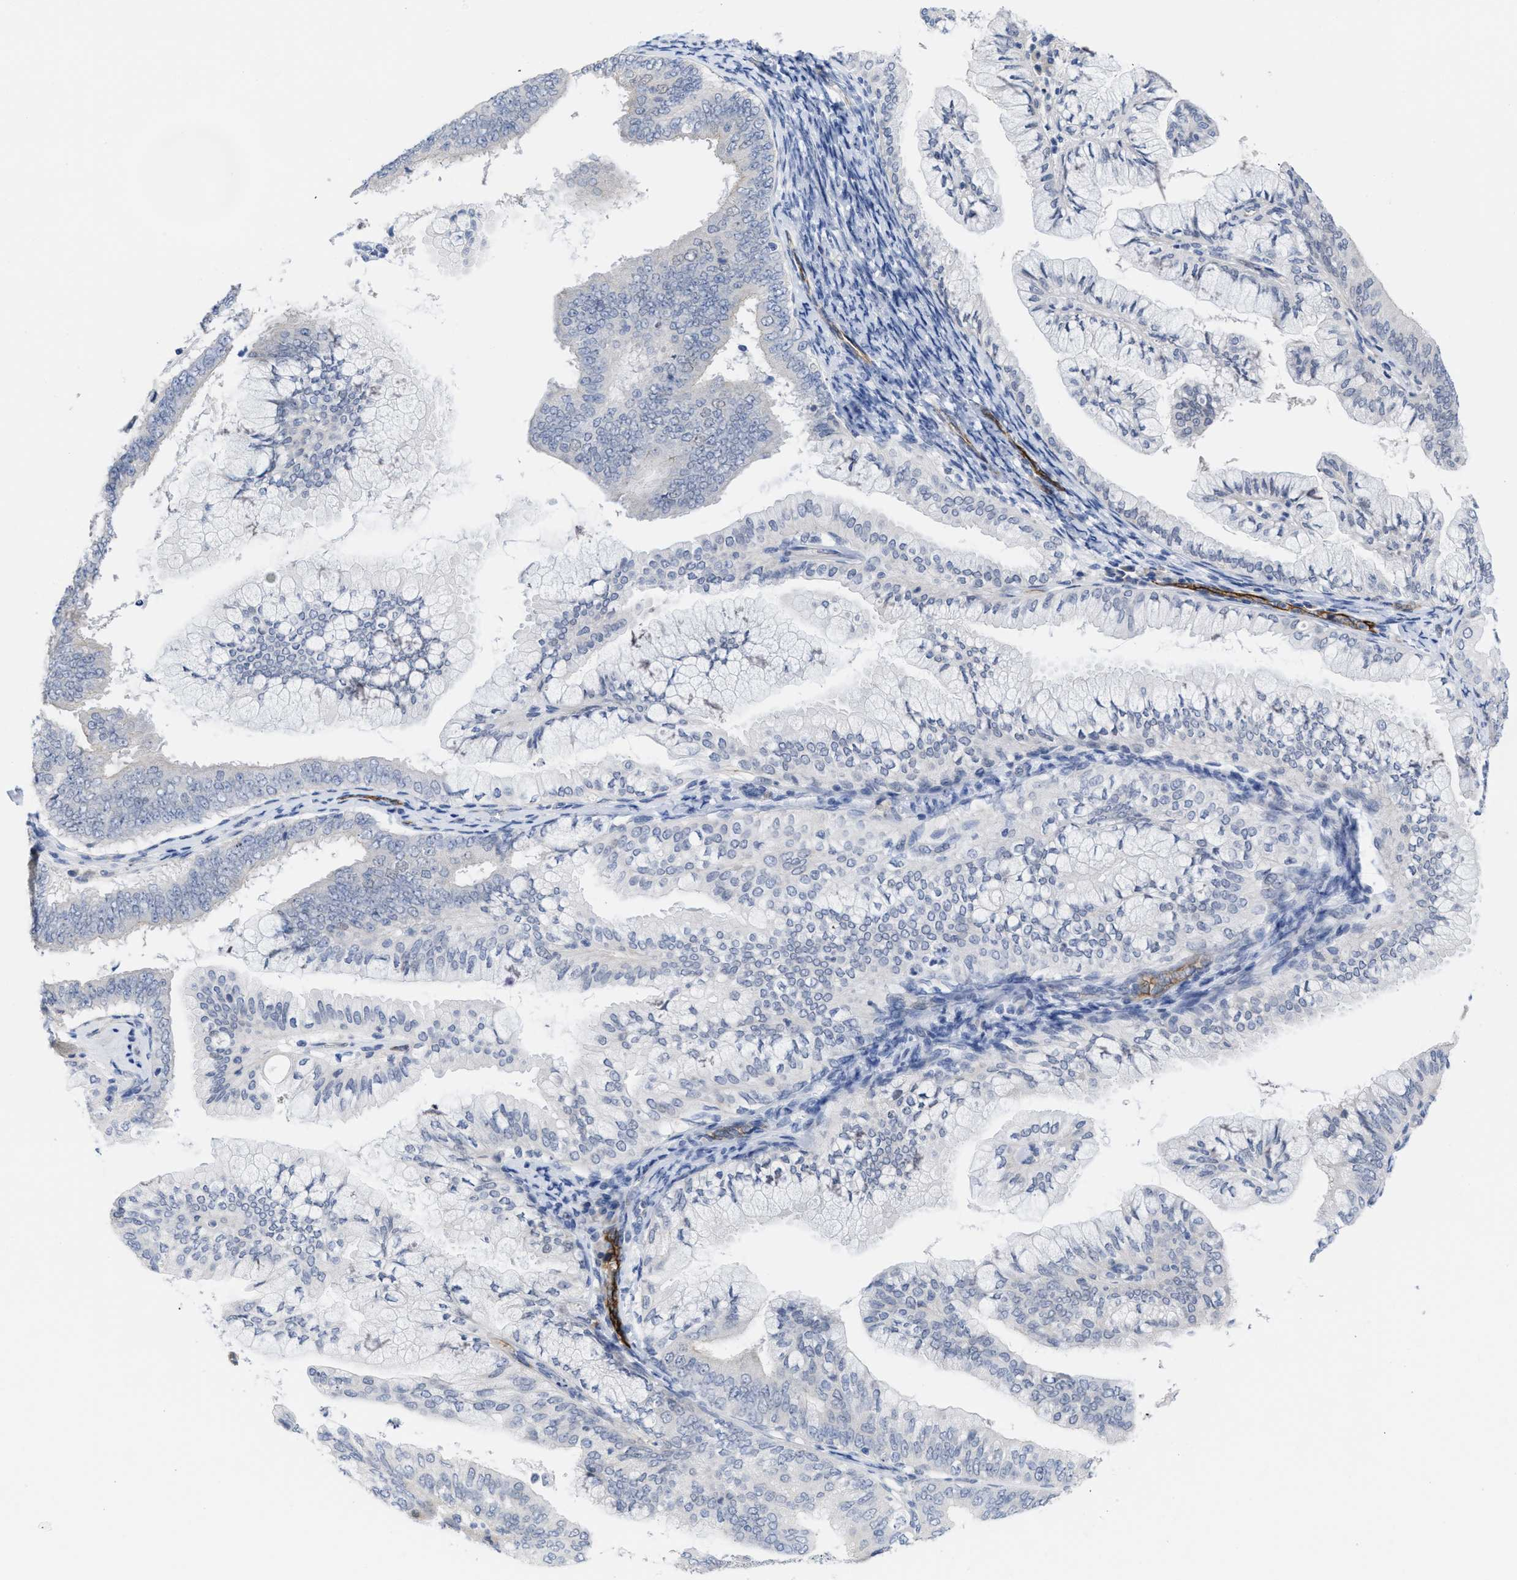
{"staining": {"intensity": "negative", "quantity": "none", "location": "none"}, "tissue": "endometrial cancer", "cell_type": "Tumor cells", "image_type": "cancer", "snomed": [{"axis": "morphology", "description": "Adenocarcinoma, NOS"}, {"axis": "topography", "description": "Endometrium"}], "caption": "Endometrial cancer (adenocarcinoma) was stained to show a protein in brown. There is no significant expression in tumor cells.", "gene": "ACKR1", "patient": {"sex": "female", "age": 63}}